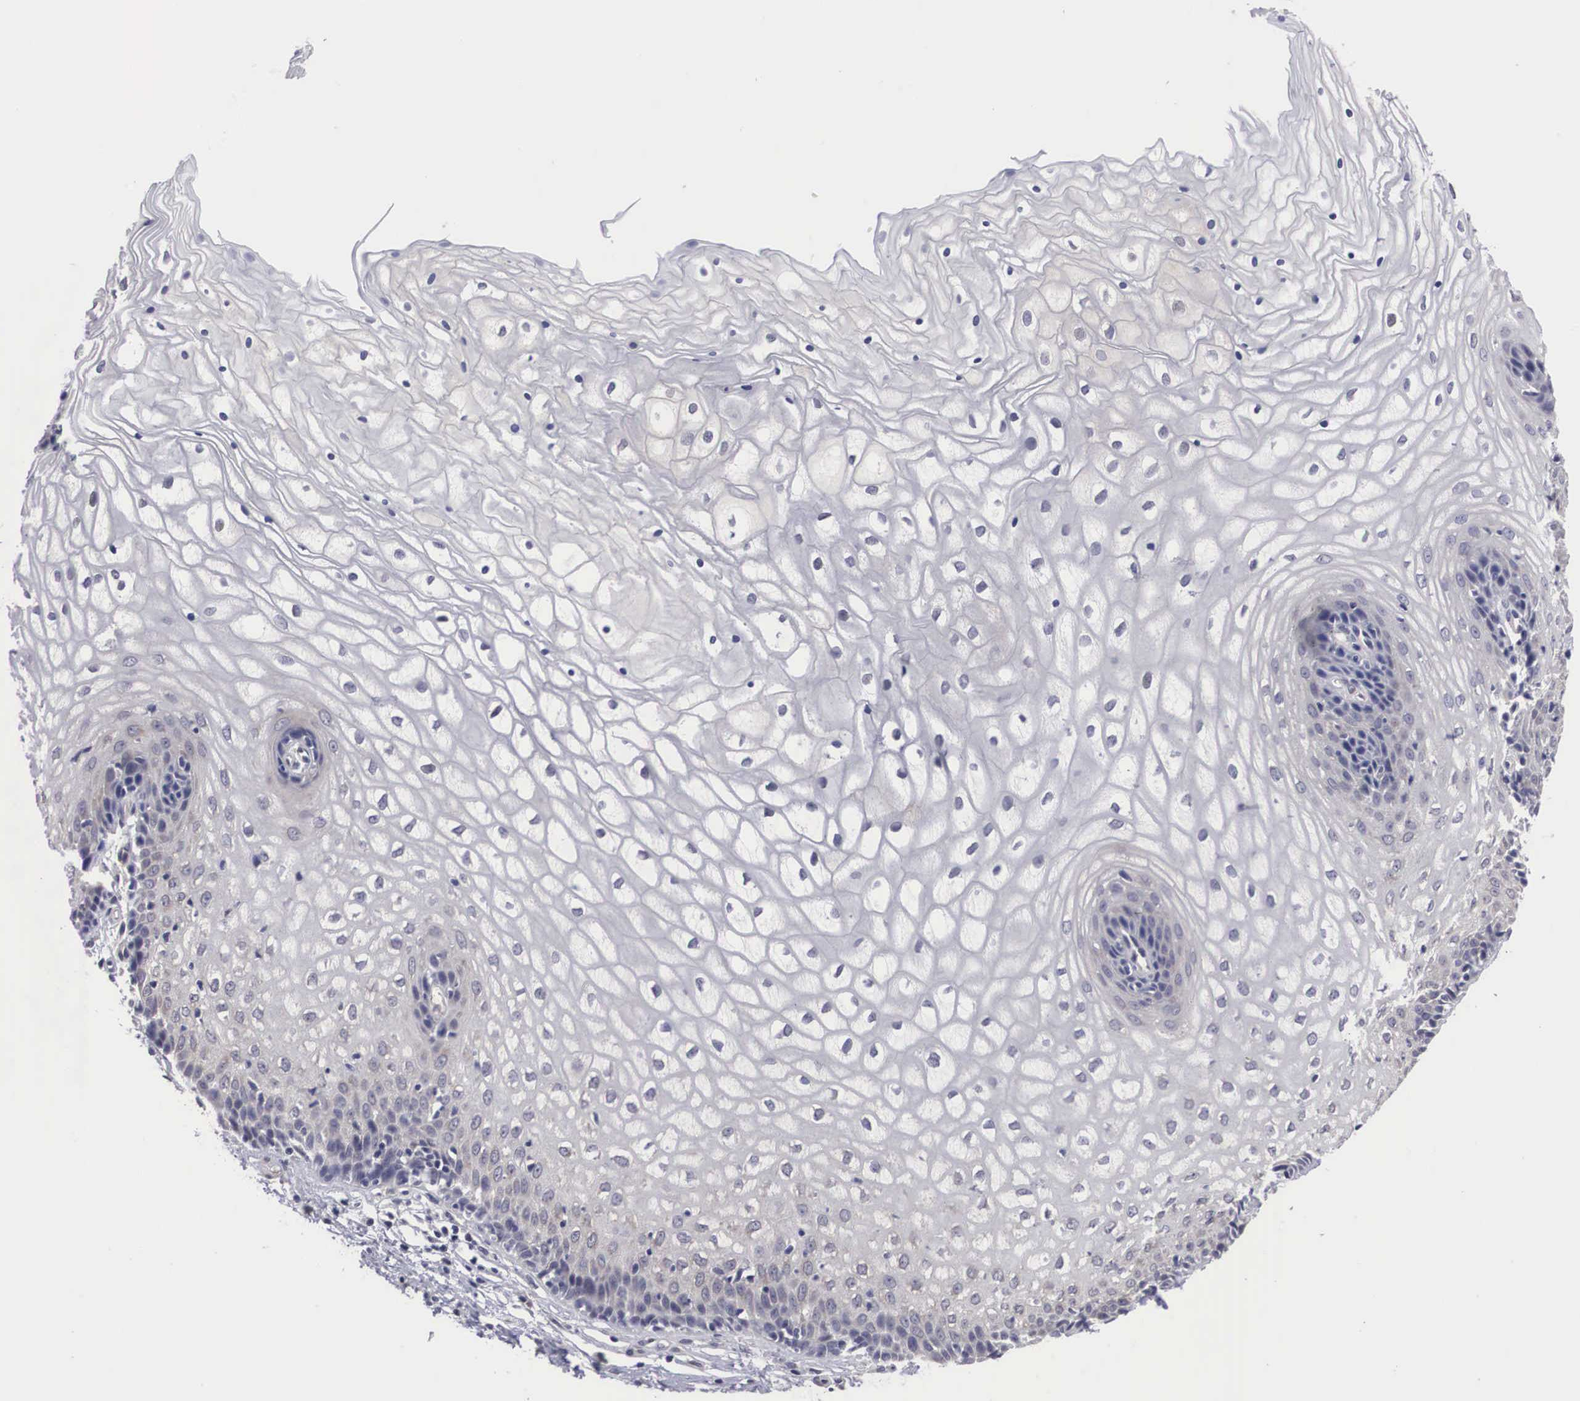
{"staining": {"intensity": "negative", "quantity": "none", "location": "none"}, "tissue": "vagina", "cell_type": "Squamous epithelial cells", "image_type": "normal", "snomed": [{"axis": "morphology", "description": "Normal tissue, NOS"}, {"axis": "topography", "description": "Vagina"}], "caption": "This is a micrograph of IHC staining of benign vagina, which shows no staining in squamous epithelial cells.", "gene": "OTX2", "patient": {"sex": "female", "age": 34}}